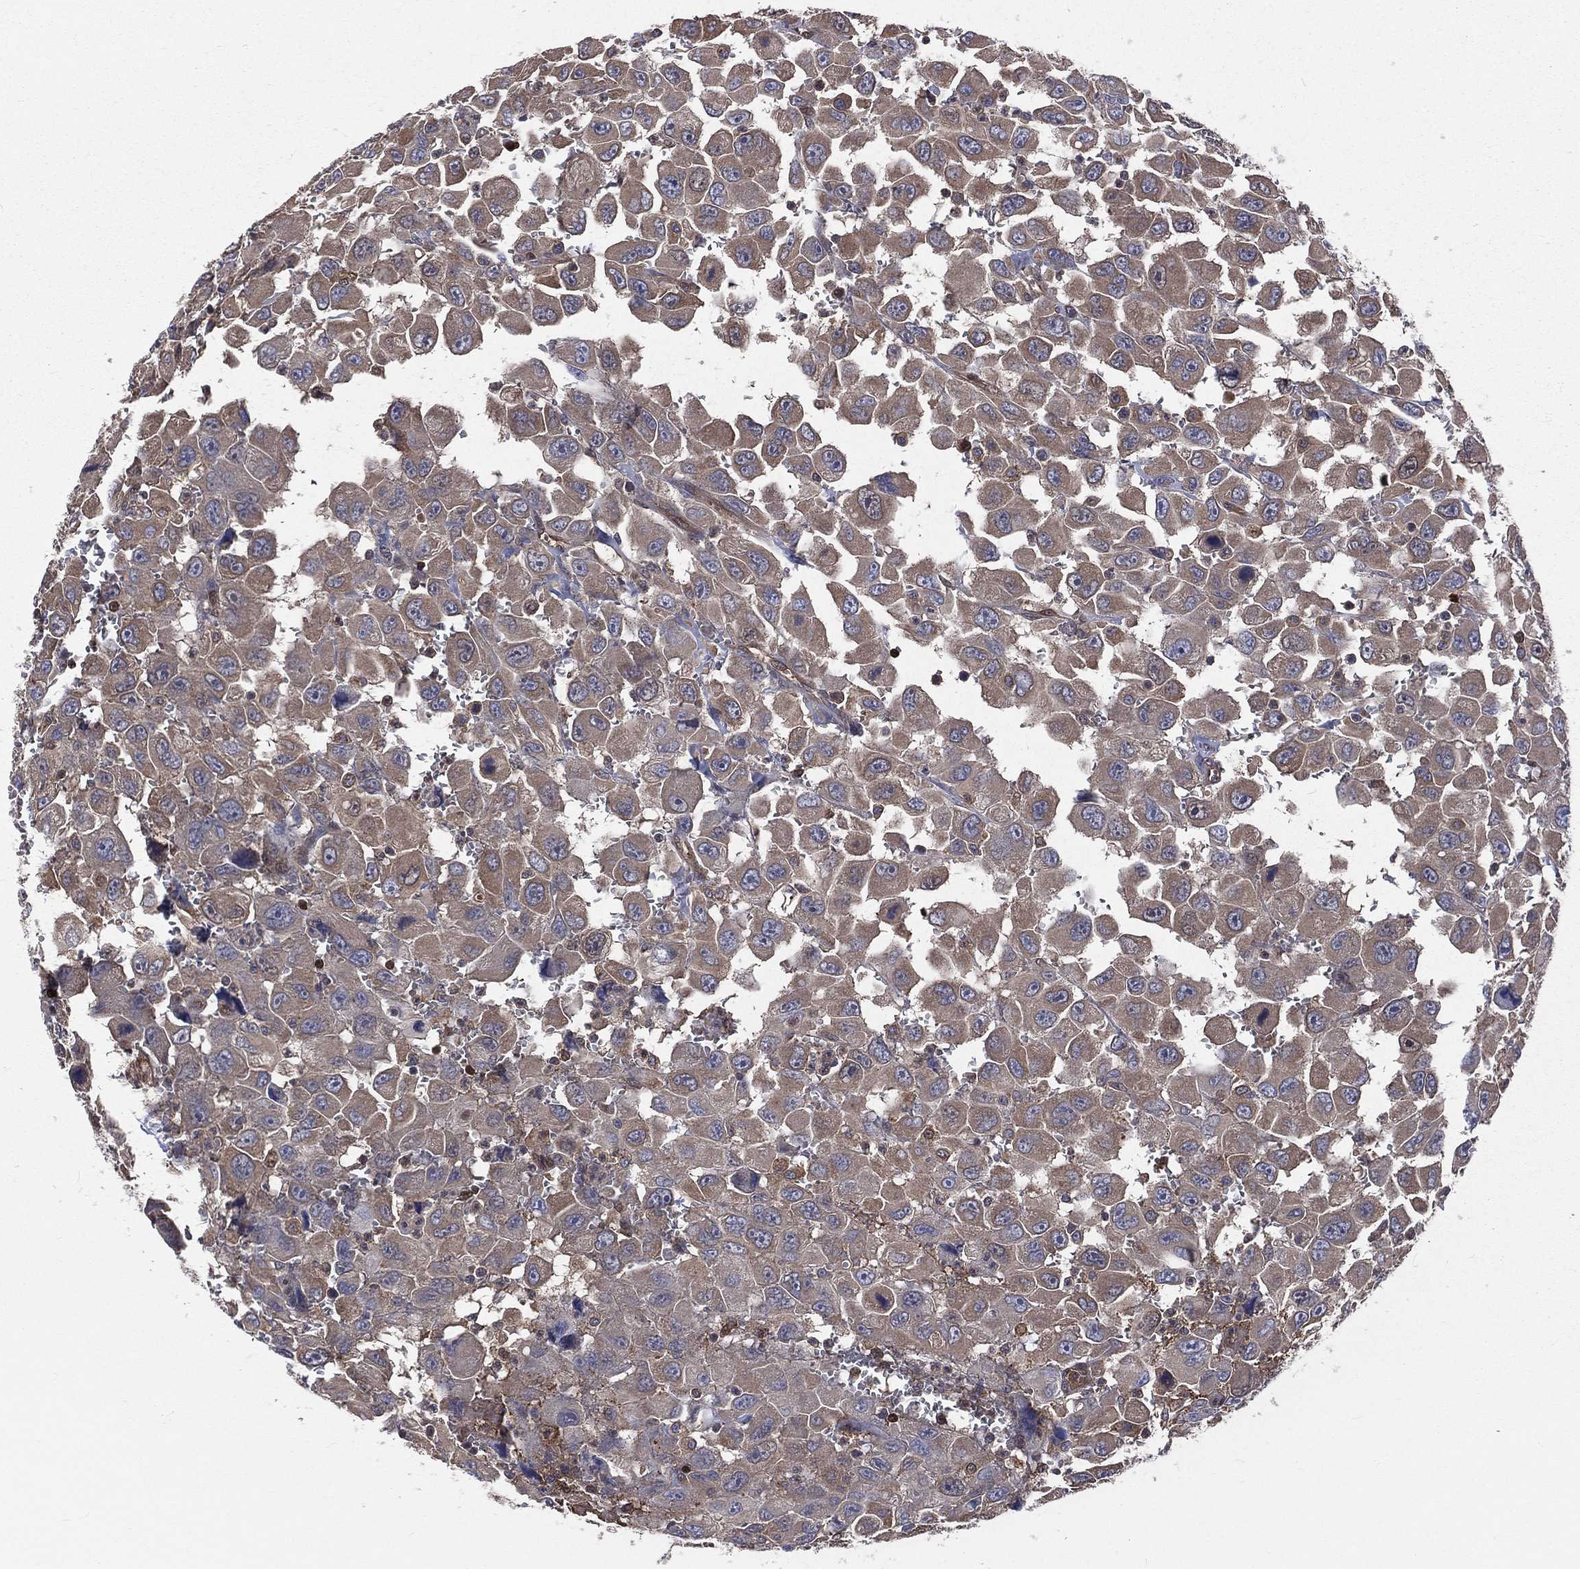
{"staining": {"intensity": "negative", "quantity": "none", "location": "none"}, "tissue": "head and neck cancer", "cell_type": "Tumor cells", "image_type": "cancer", "snomed": [{"axis": "morphology", "description": "Squamous cell carcinoma, NOS"}, {"axis": "morphology", "description": "Squamous cell carcinoma, metastatic, NOS"}, {"axis": "topography", "description": "Oral tissue"}, {"axis": "topography", "description": "Head-Neck"}], "caption": "Tumor cells show no significant protein expression in head and neck cancer. The staining is performed using DAB brown chromogen with nuclei counter-stained in using hematoxylin.", "gene": "TBC1D2", "patient": {"sex": "female", "age": 85}}